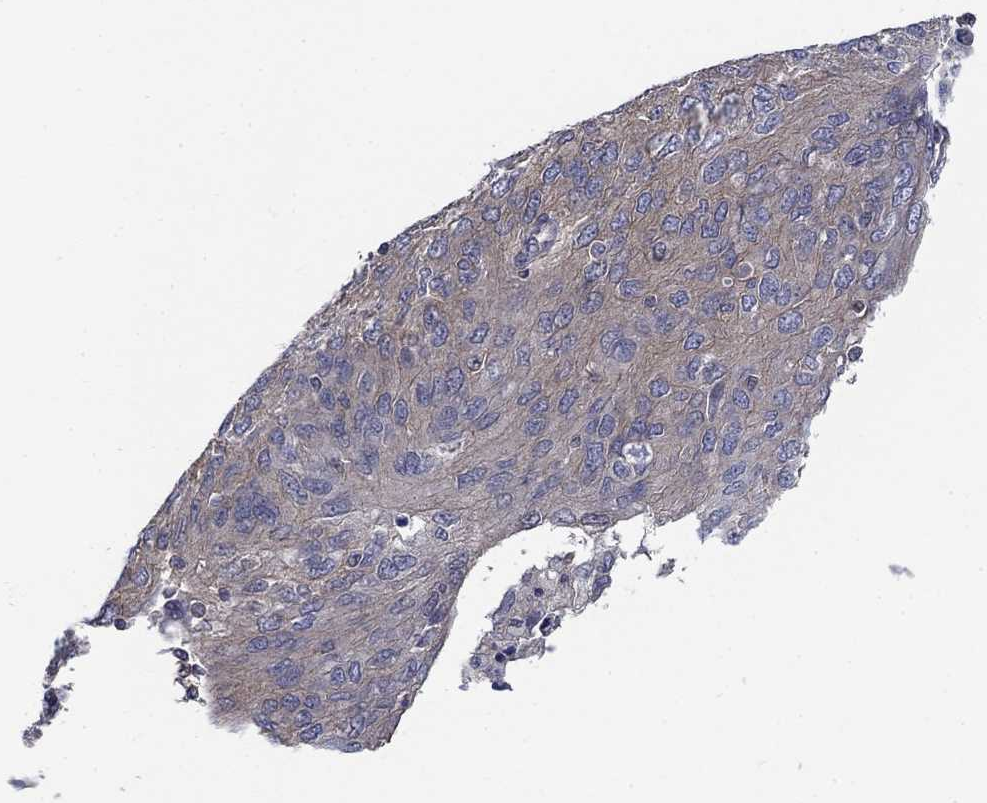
{"staining": {"intensity": "weak", "quantity": "25%-75%", "location": "cytoplasmic/membranous"}, "tissue": "ovarian cancer", "cell_type": "Tumor cells", "image_type": "cancer", "snomed": [{"axis": "morphology", "description": "Carcinoma, endometroid"}, {"axis": "topography", "description": "Ovary"}], "caption": "Protein staining of ovarian cancer tissue shows weak cytoplasmic/membranous staining in approximately 25%-75% of tumor cells. (DAB IHC with brightfield microscopy, high magnification).", "gene": "PDZD2", "patient": {"sex": "female", "age": 50}}